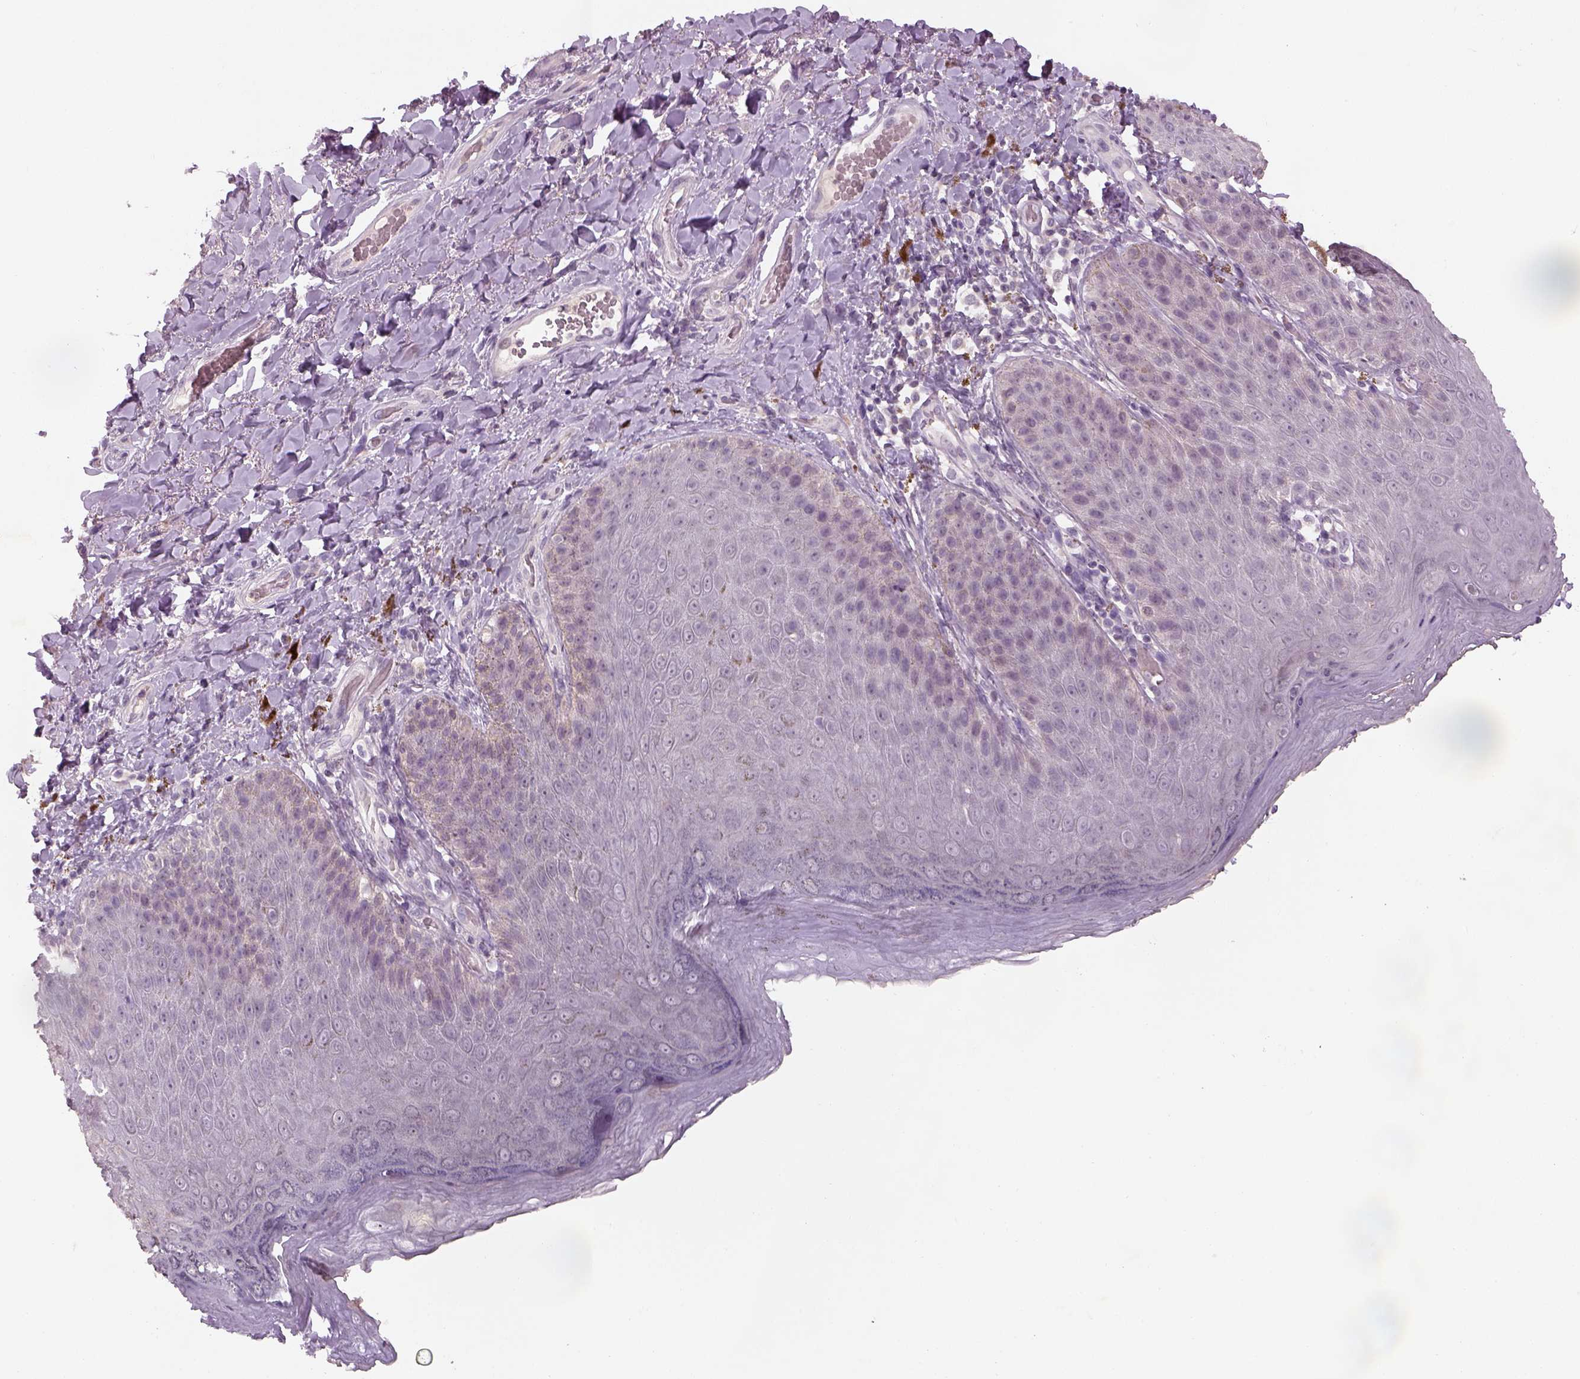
{"staining": {"intensity": "negative", "quantity": "none", "location": "none"}, "tissue": "skin", "cell_type": "Epidermal cells", "image_type": "normal", "snomed": [{"axis": "morphology", "description": "Normal tissue, NOS"}, {"axis": "topography", "description": "Anal"}], "caption": "IHC of benign skin exhibits no staining in epidermal cells. (DAB IHC, high magnification).", "gene": "GDNF", "patient": {"sex": "male", "age": 53}}